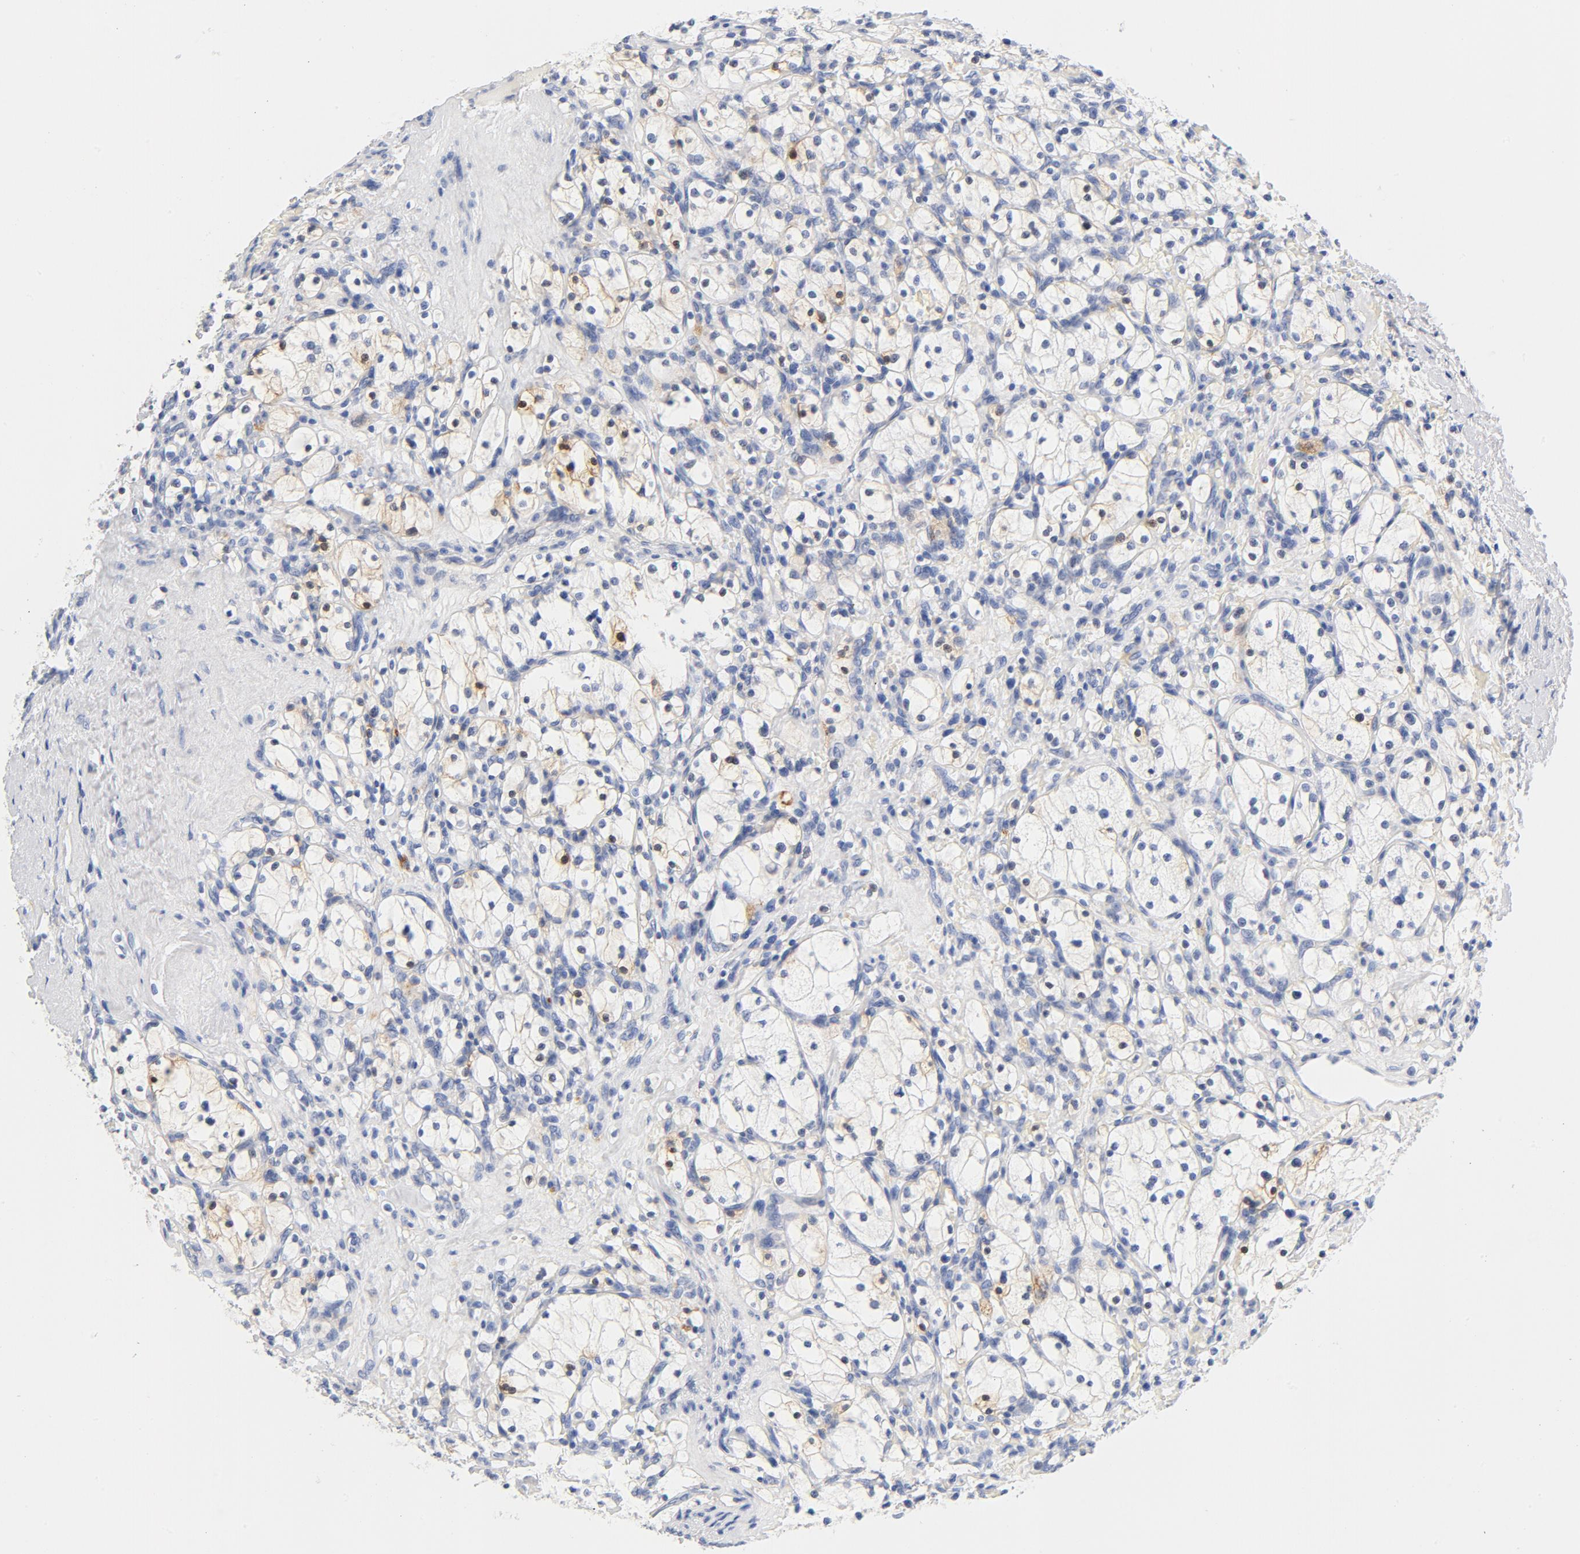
{"staining": {"intensity": "moderate", "quantity": "<25%", "location": "nuclear"}, "tissue": "renal cancer", "cell_type": "Tumor cells", "image_type": "cancer", "snomed": [{"axis": "morphology", "description": "Adenocarcinoma, NOS"}, {"axis": "topography", "description": "Kidney"}], "caption": "IHC histopathology image of human renal adenocarcinoma stained for a protein (brown), which exhibits low levels of moderate nuclear expression in approximately <25% of tumor cells.", "gene": "HOMER1", "patient": {"sex": "female", "age": 83}}